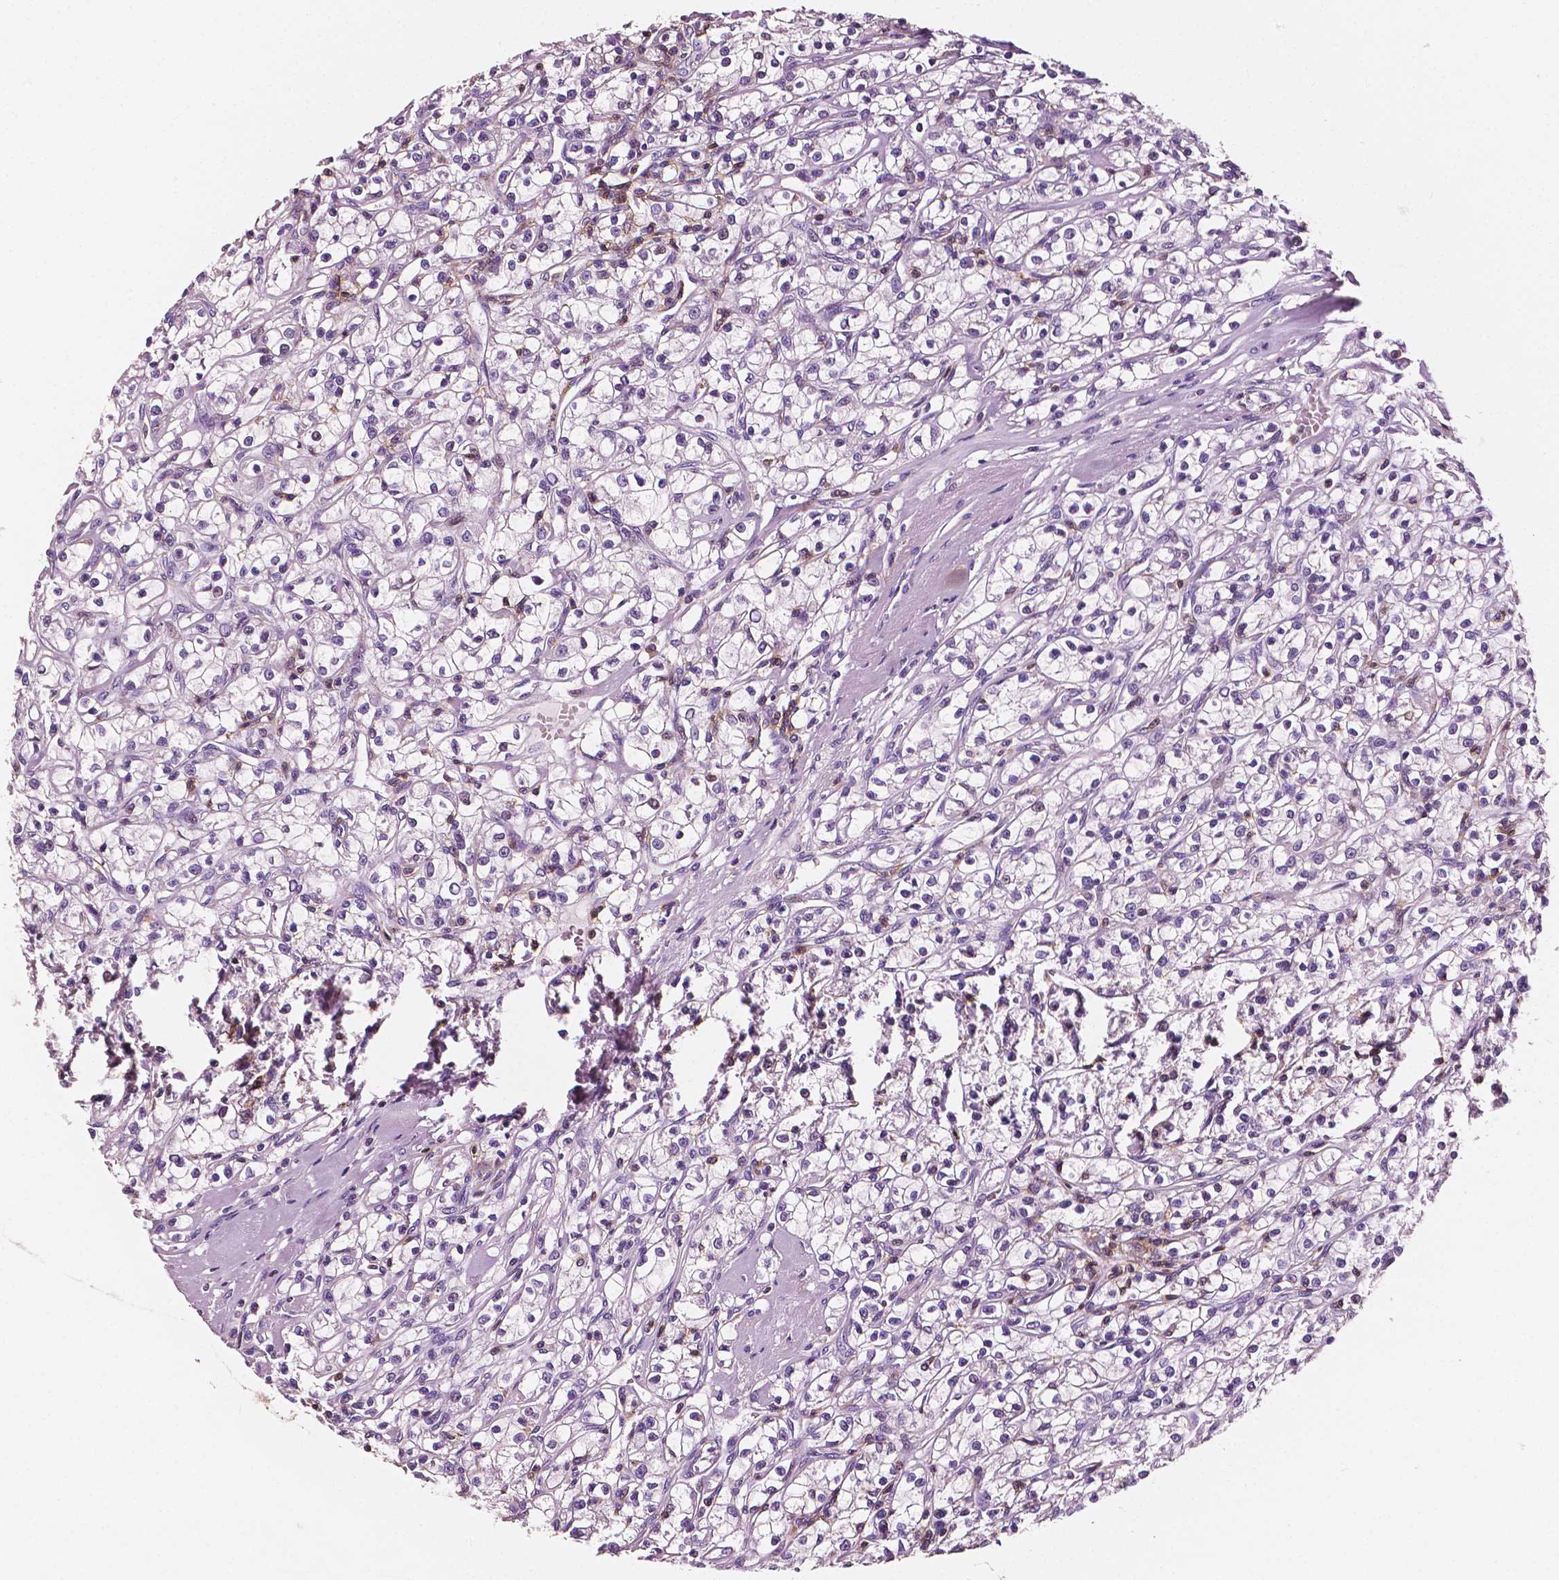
{"staining": {"intensity": "negative", "quantity": "none", "location": "none"}, "tissue": "renal cancer", "cell_type": "Tumor cells", "image_type": "cancer", "snomed": [{"axis": "morphology", "description": "Adenocarcinoma, NOS"}, {"axis": "topography", "description": "Kidney"}], "caption": "Immunohistochemistry of human renal cancer reveals no expression in tumor cells. (DAB (3,3'-diaminobenzidine) immunohistochemistry with hematoxylin counter stain).", "gene": "PTPRC", "patient": {"sex": "female", "age": 59}}